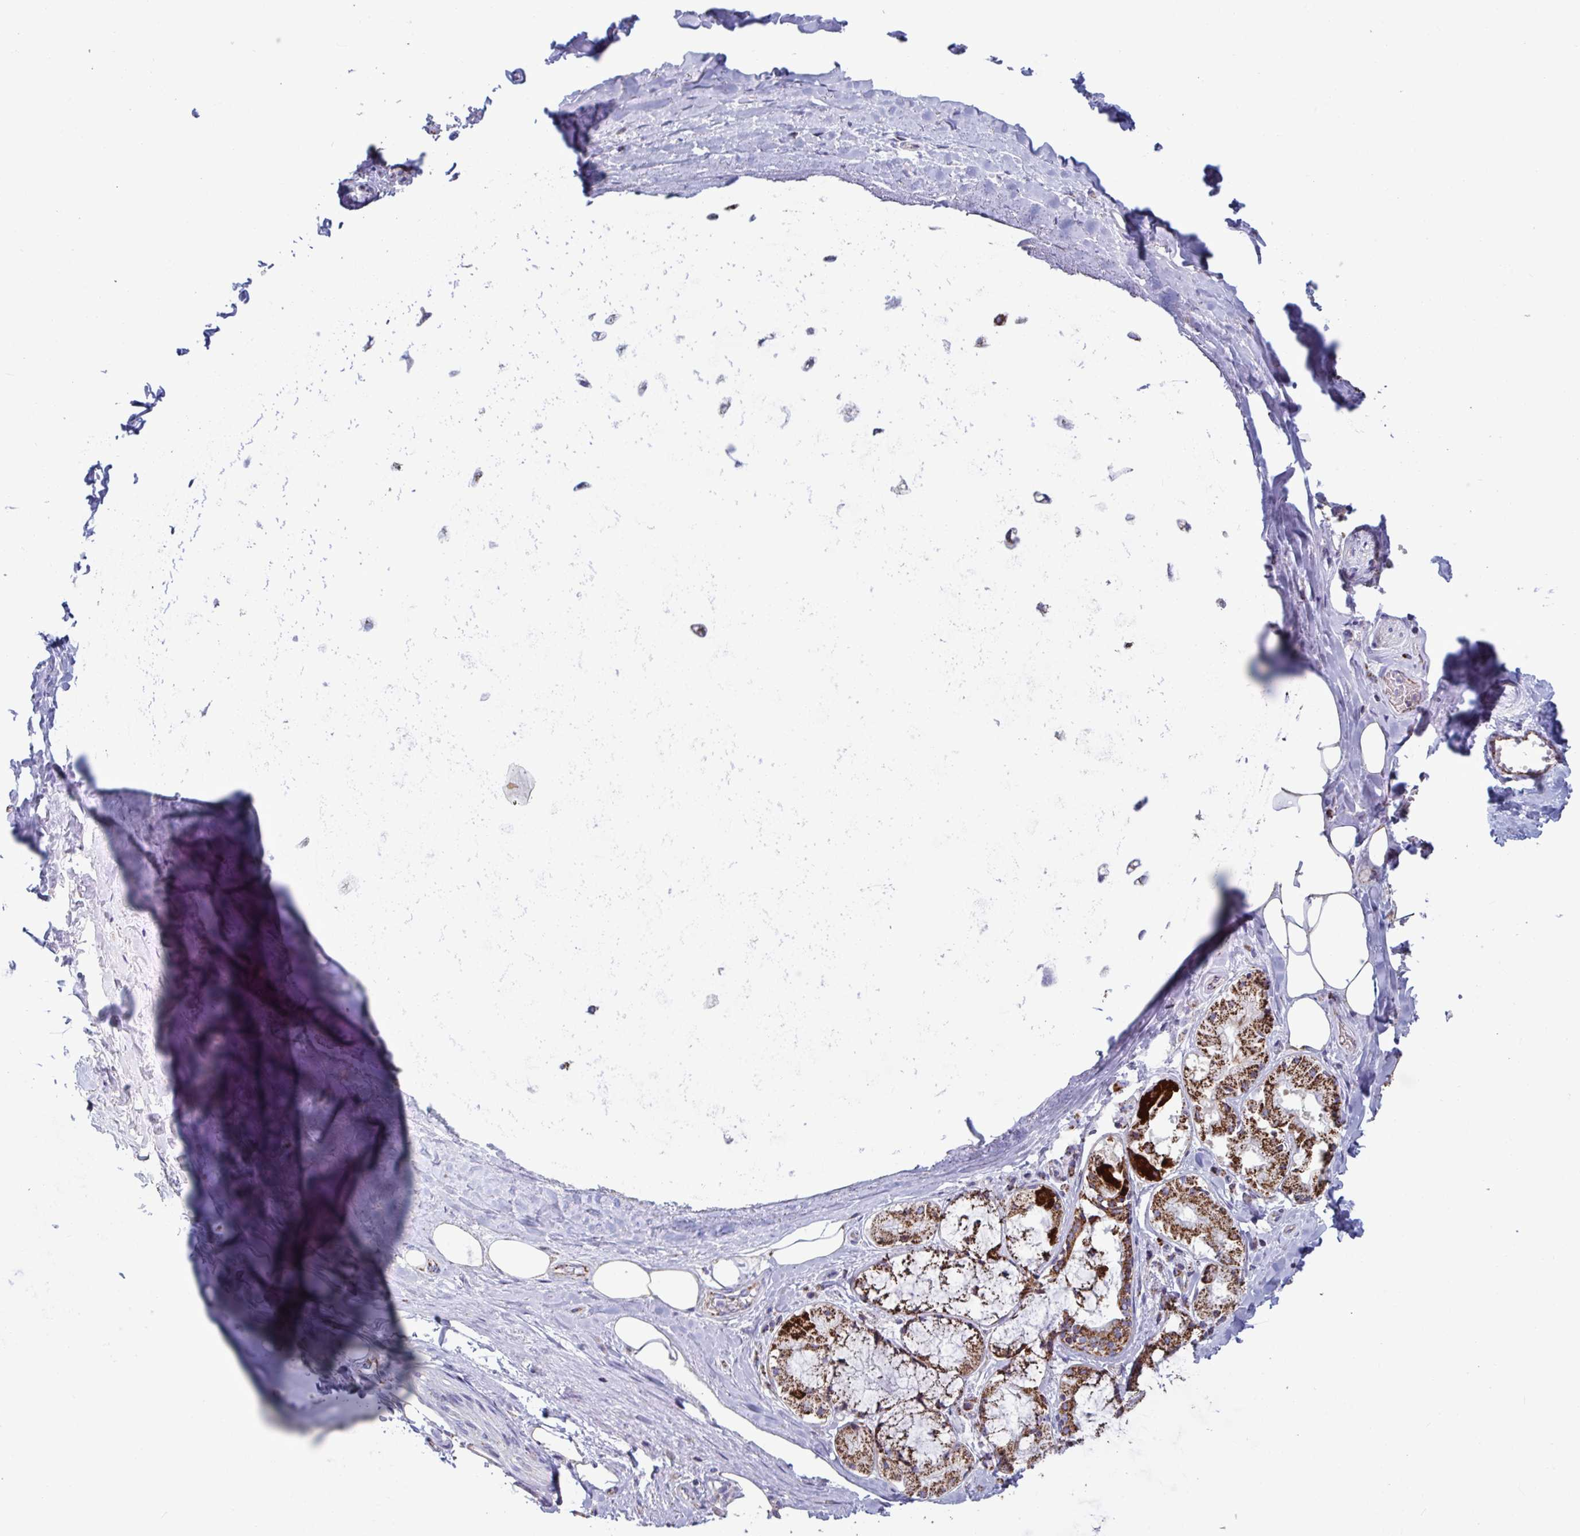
{"staining": {"intensity": "negative", "quantity": "none", "location": "none"}, "tissue": "adipose tissue", "cell_type": "Adipocytes", "image_type": "normal", "snomed": [{"axis": "morphology", "description": "Normal tissue, NOS"}, {"axis": "topography", "description": "Cartilage tissue"}, {"axis": "topography", "description": "Bronchus"}], "caption": "A photomicrograph of adipose tissue stained for a protein demonstrates no brown staining in adipocytes. The staining was performed using DAB (3,3'-diaminobenzidine) to visualize the protein expression in brown, while the nuclei were stained in blue with hematoxylin (Magnification: 20x).", "gene": "BCAT2", "patient": {"sex": "male", "age": 64}}